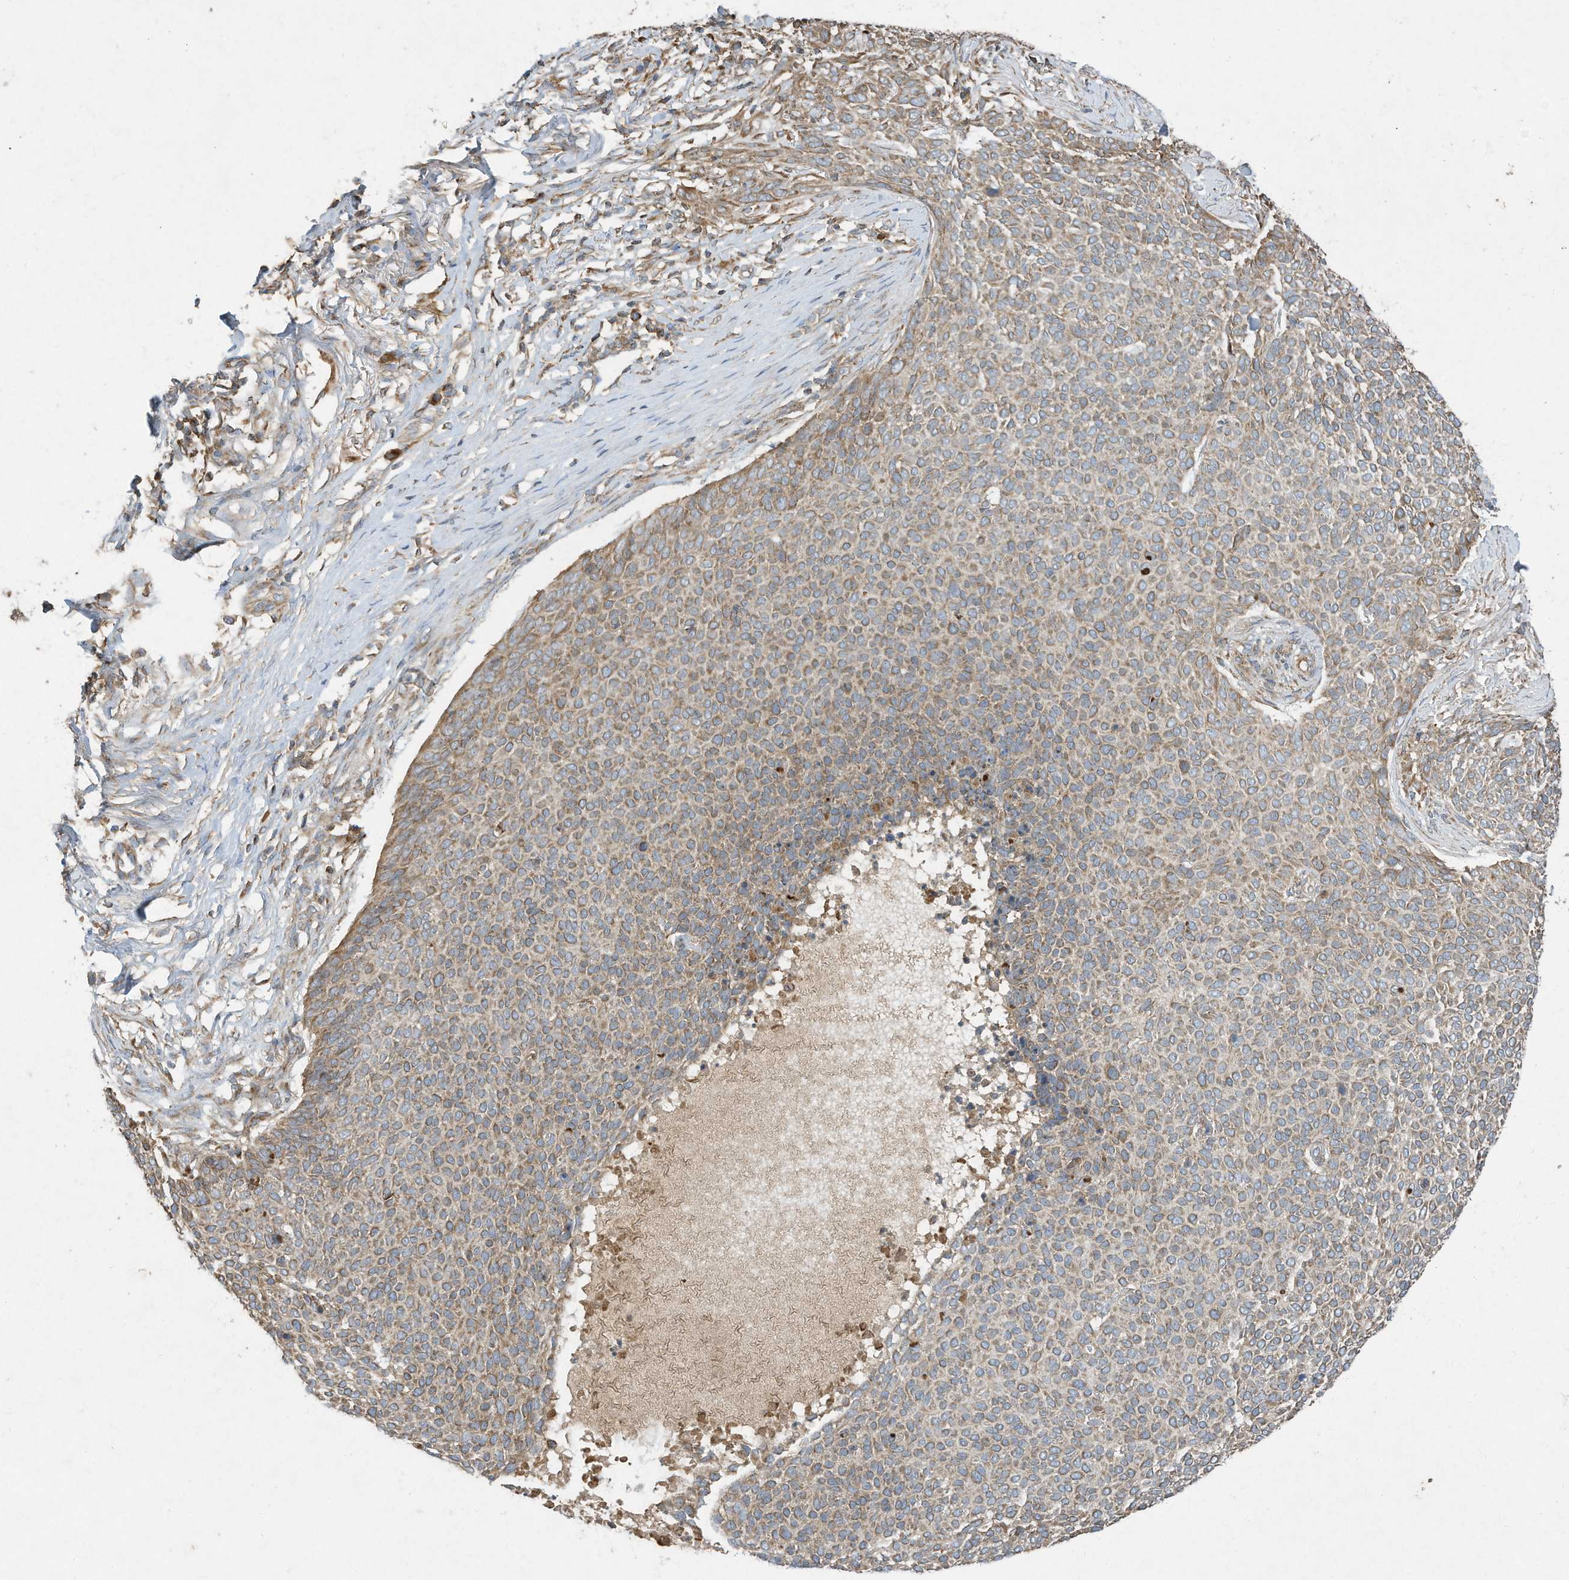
{"staining": {"intensity": "weak", "quantity": ">75%", "location": "cytoplasmic/membranous"}, "tissue": "skin cancer", "cell_type": "Tumor cells", "image_type": "cancer", "snomed": [{"axis": "morphology", "description": "Normal tissue, NOS"}, {"axis": "morphology", "description": "Basal cell carcinoma"}, {"axis": "topography", "description": "Skin"}], "caption": "Human basal cell carcinoma (skin) stained with a brown dye demonstrates weak cytoplasmic/membranous positive expression in approximately >75% of tumor cells.", "gene": "SYNJ2", "patient": {"sex": "male", "age": 50}}